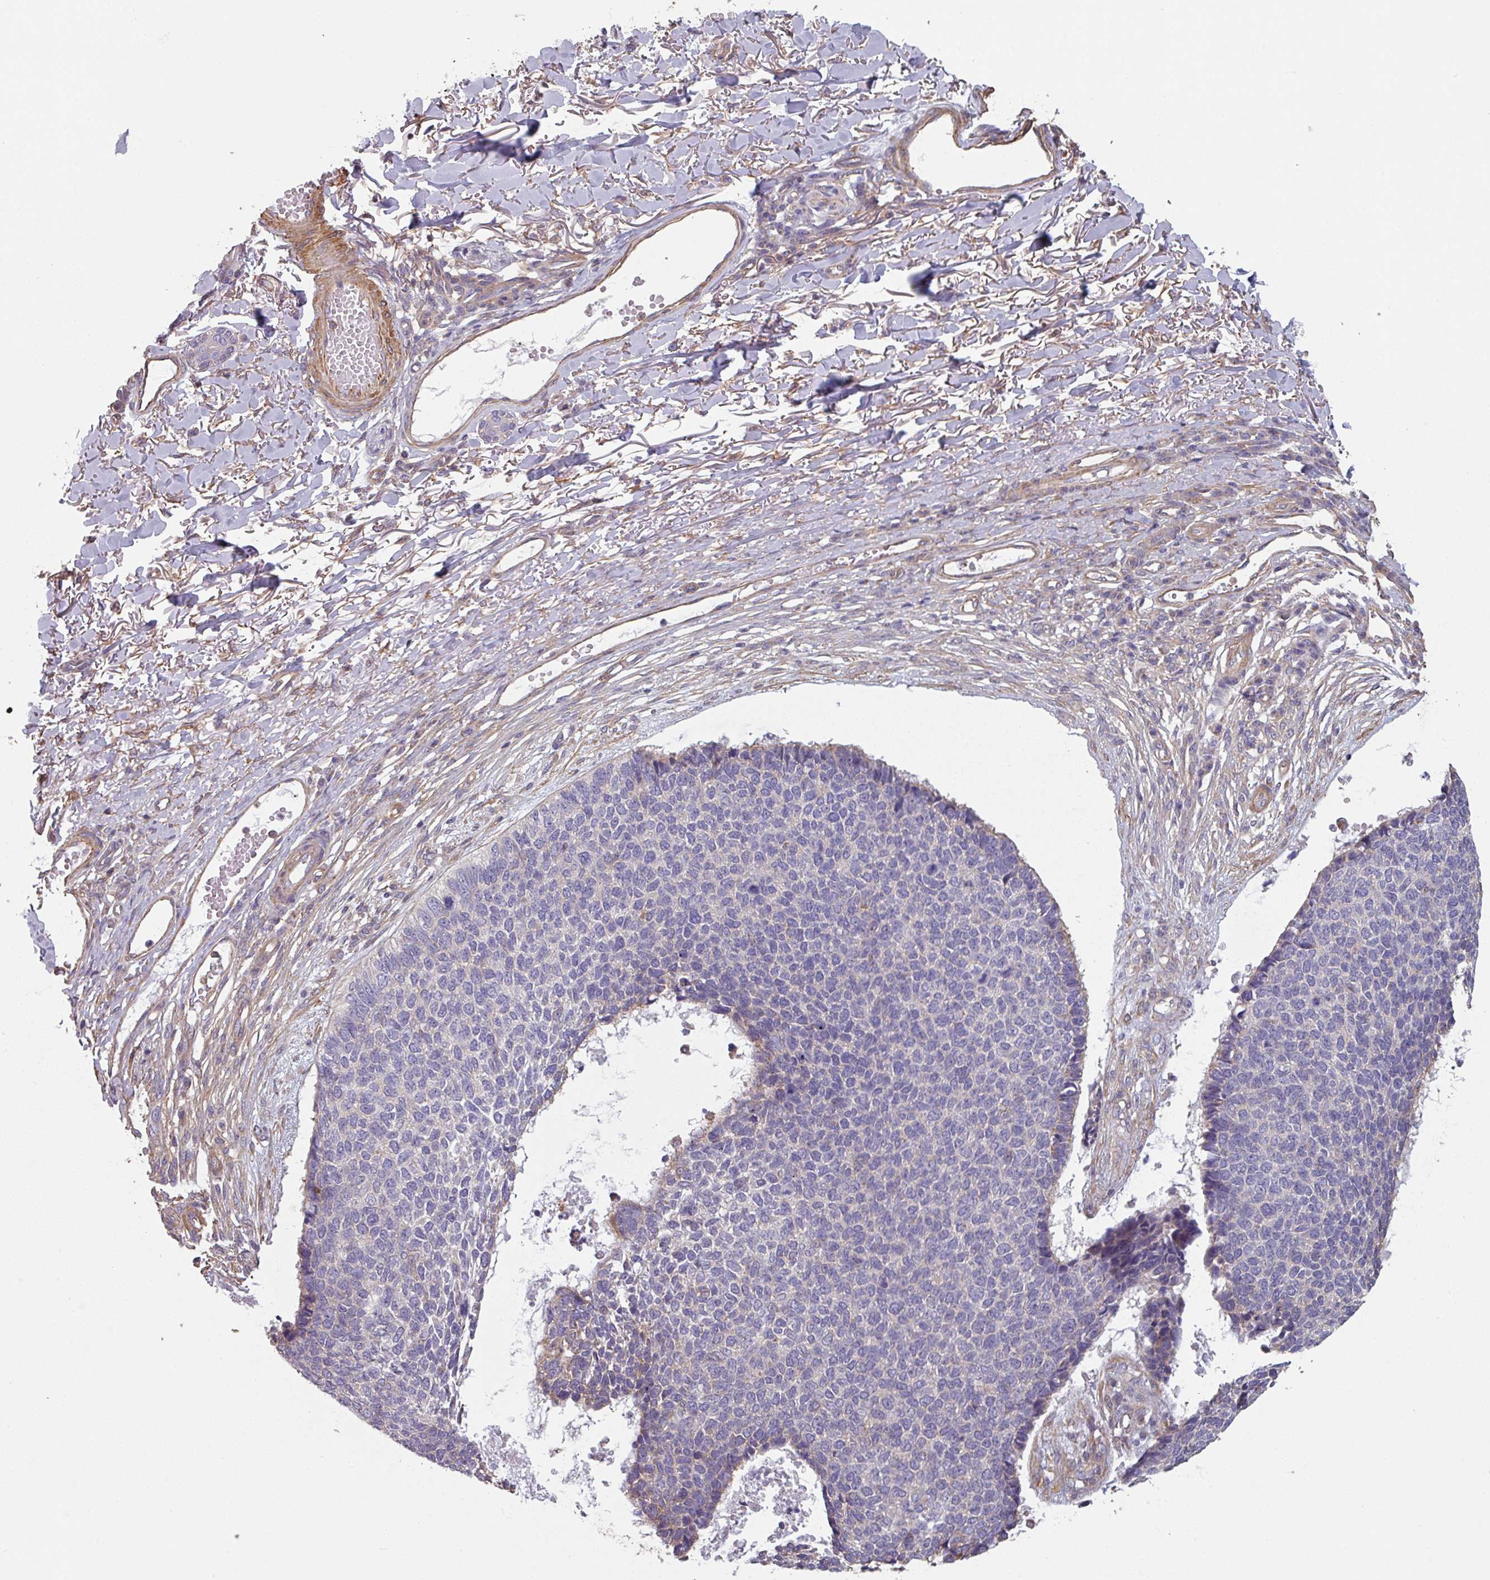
{"staining": {"intensity": "negative", "quantity": "none", "location": "none"}, "tissue": "skin cancer", "cell_type": "Tumor cells", "image_type": "cancer", "snomed": [{"axis": "morphology", "description": "Basal cell carcinoma"}, {"axis": "topography", "description": "Skin"}], "caption": "Tumor cells are negative for protein expression in human basal cell carcinoma (skin). (DAB immunohistochemistry (IHC) visualized using brightfield microscopy, high magnification).", "gene": "GSTA4", "patient": {"sex": "female", "age": 84}}